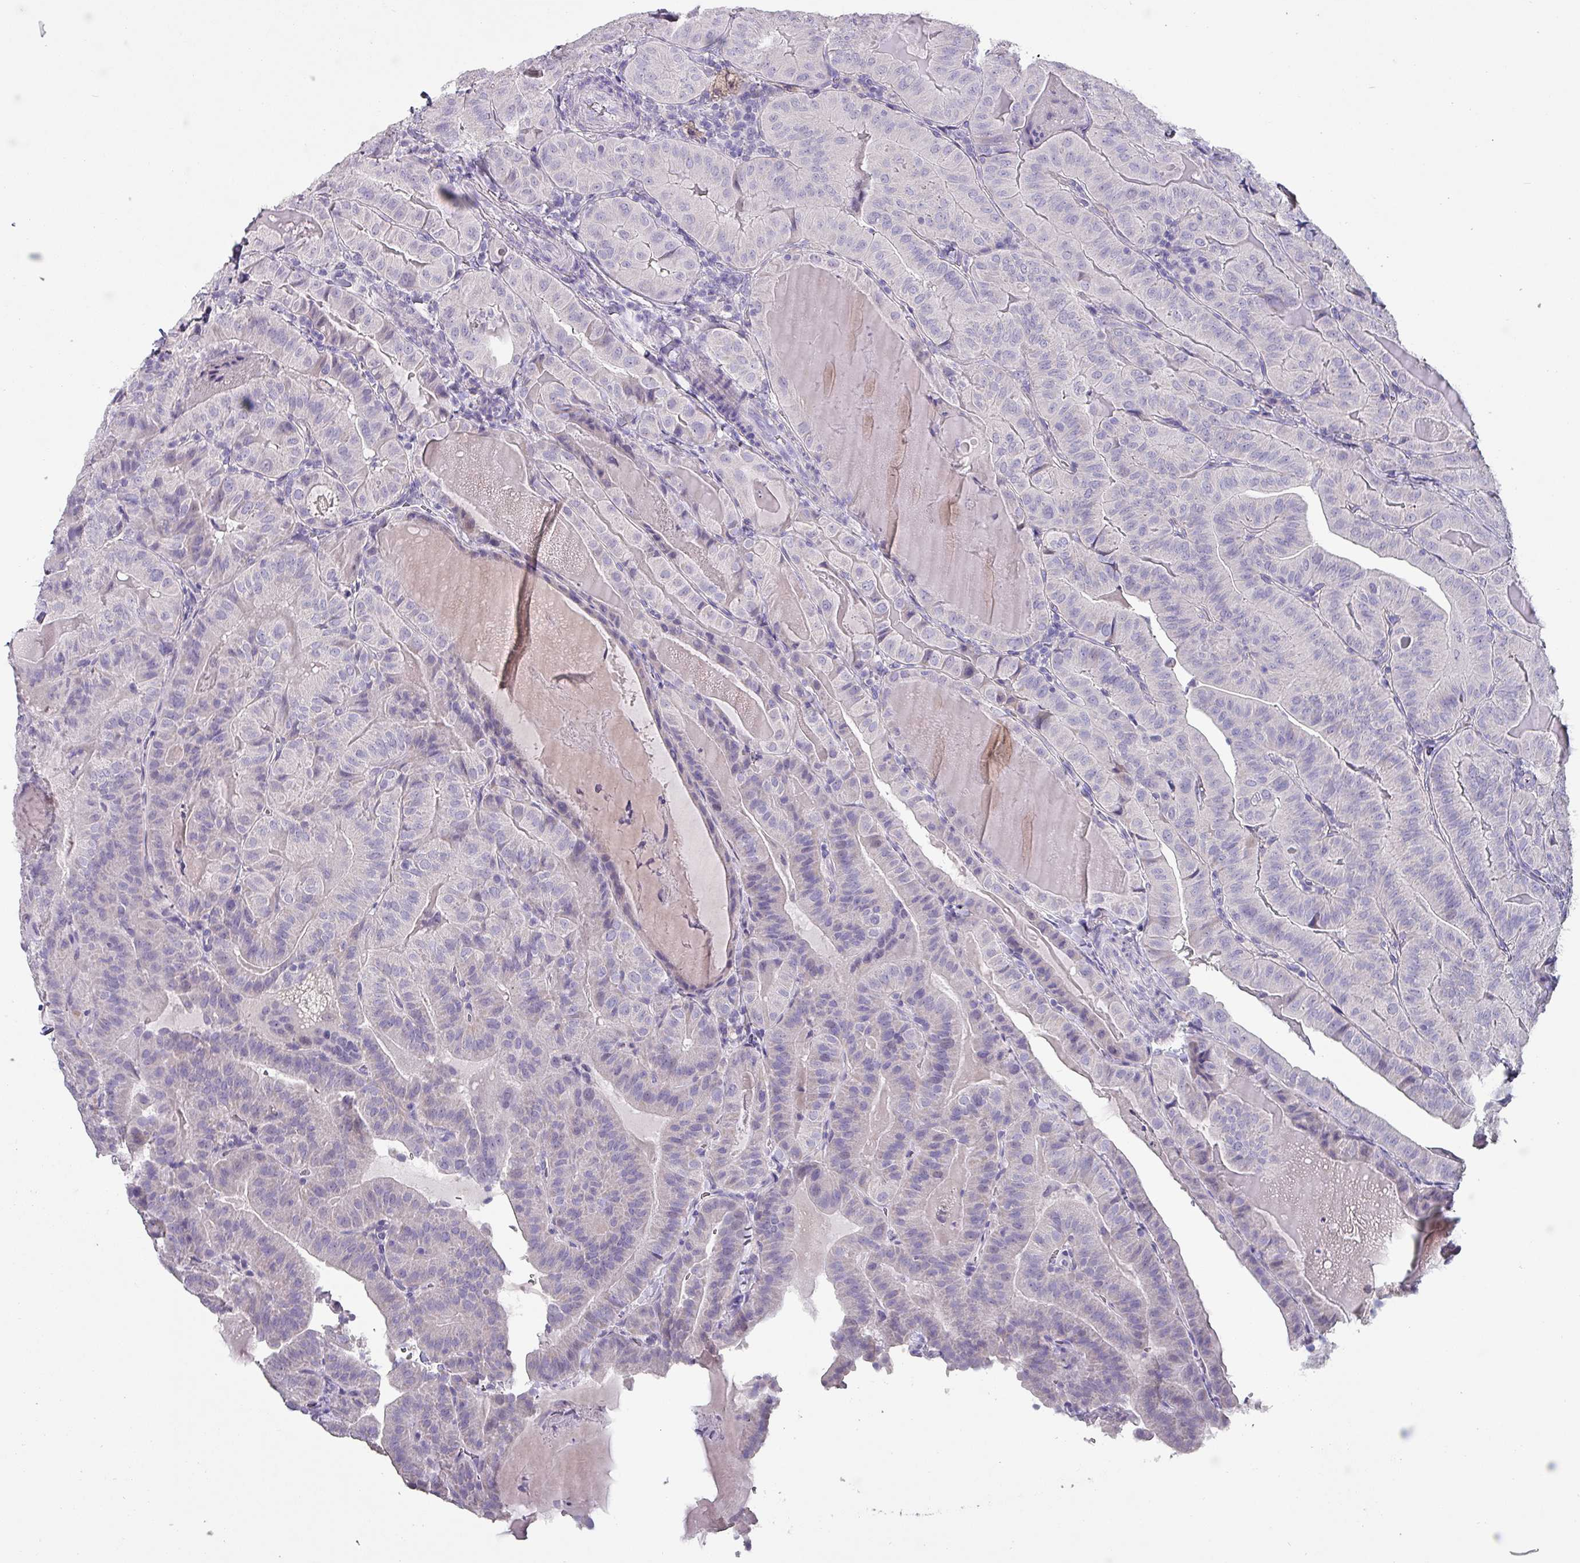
{"staining": {"intensity": "negative", "quantity": "none", "location": "none"}, "tissue": "thyroid cancer", "cell_type": "Tumor cells", "image_type": "cancer", "snomed": [{"axis": "morphology", "description": "Papillary adenocarcinoma, NOS"}, {"axis": "topography", "description": "Thyroid gland"}], "caption": "A micrograph of human thyroid cancer (papillary adenocarcinoma) is negative for staining in tumor cells.", "gene": "INS-IGF2", "patient": {"sex": "female", "age": 68}}